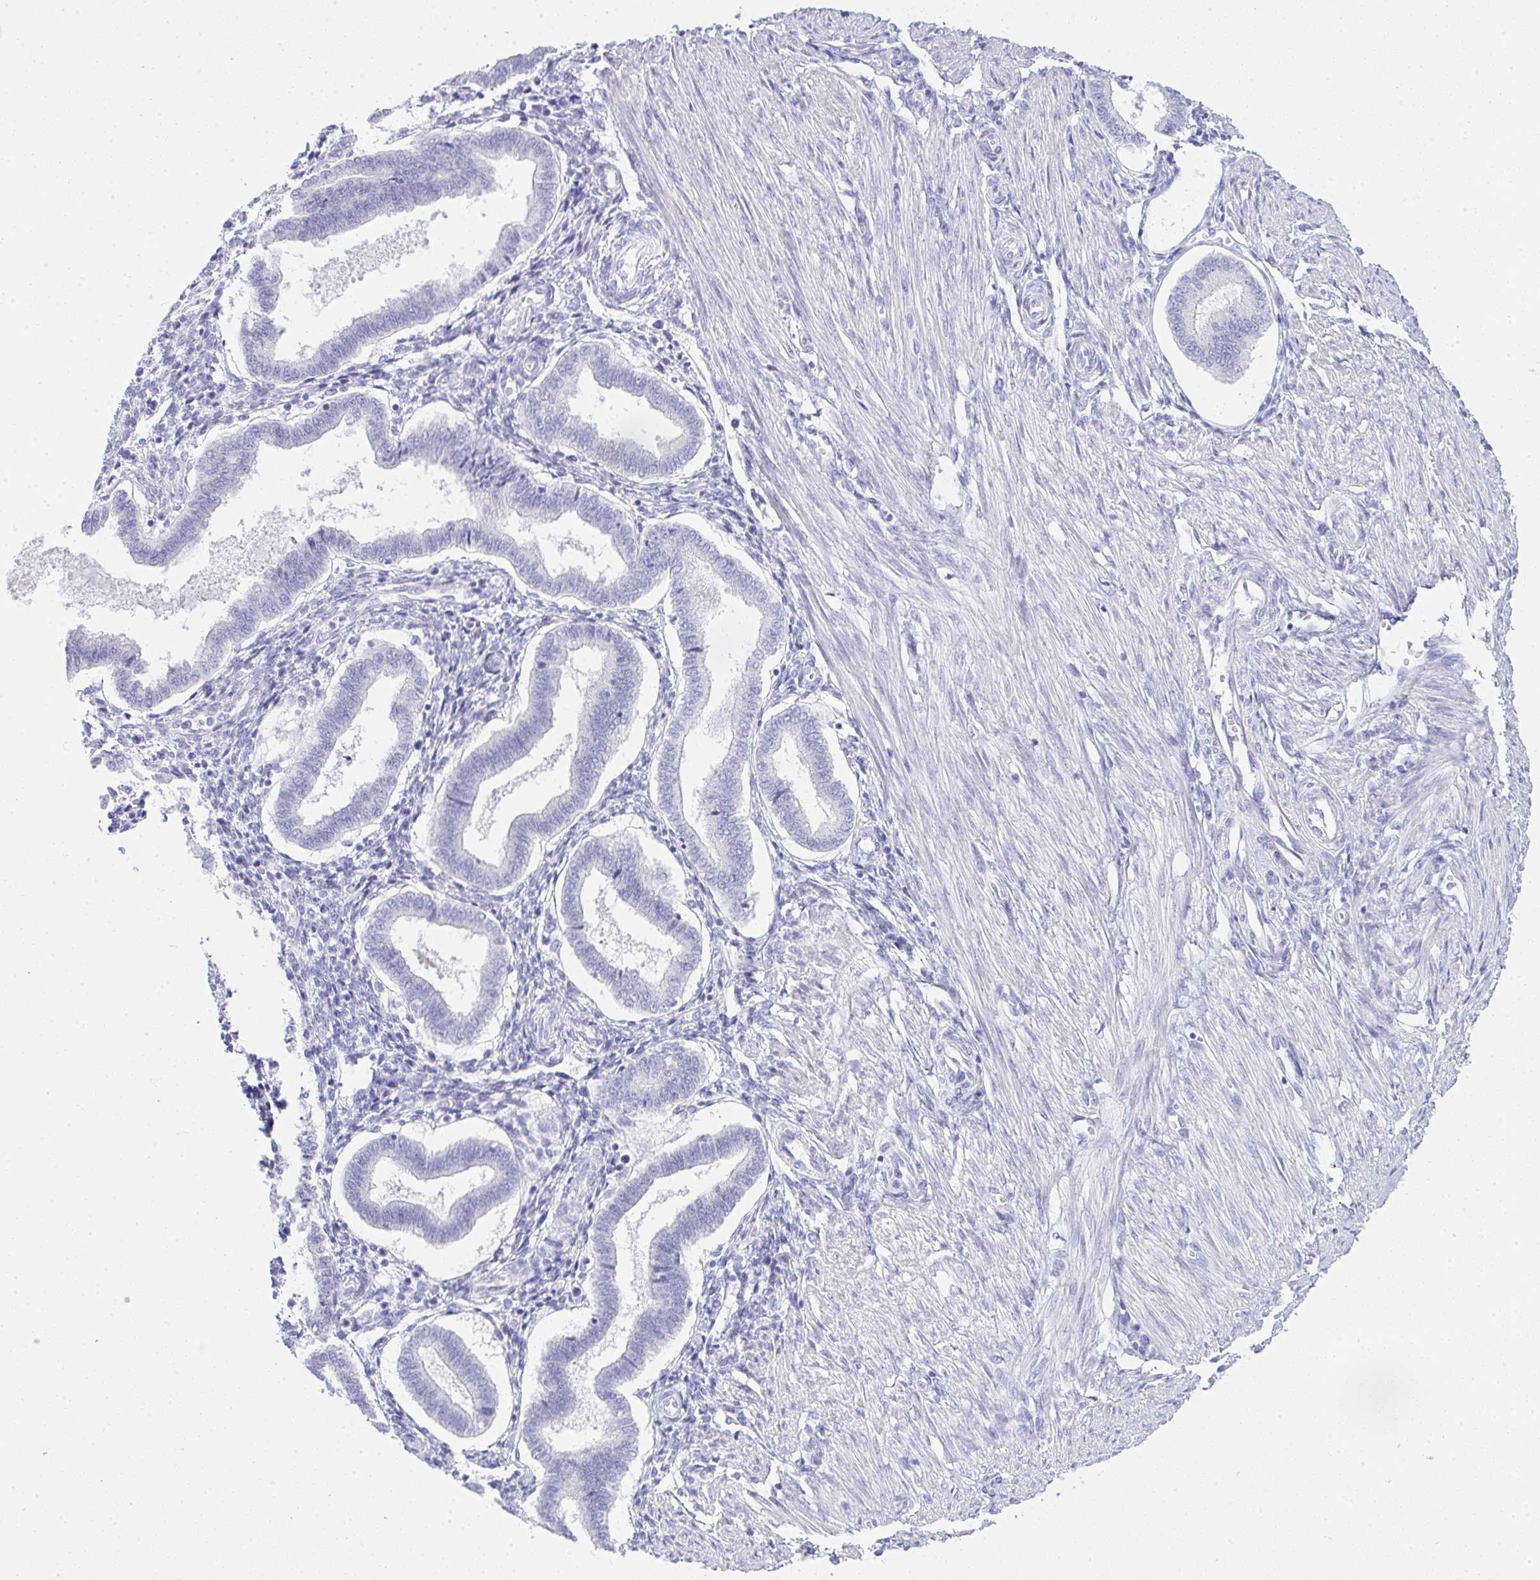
{"staining": {"intensity": "negative", "quantity": "none", "location": "none"}, "tissue": "endometrium", "cell_type": "Cells in endometrial stroma", "image_type": "normal", "snomed": [{"axis": "morphology", "description": "Normal tissue, NOS"}, {"axis": "topography", "description": "Endometrium"}], "caption": "The image exhibits no staining of cells in endometrial stroma in unremarkable endometrium.", "gene": "OR5J2", "patient": {"sex": "female", "age": 24}}